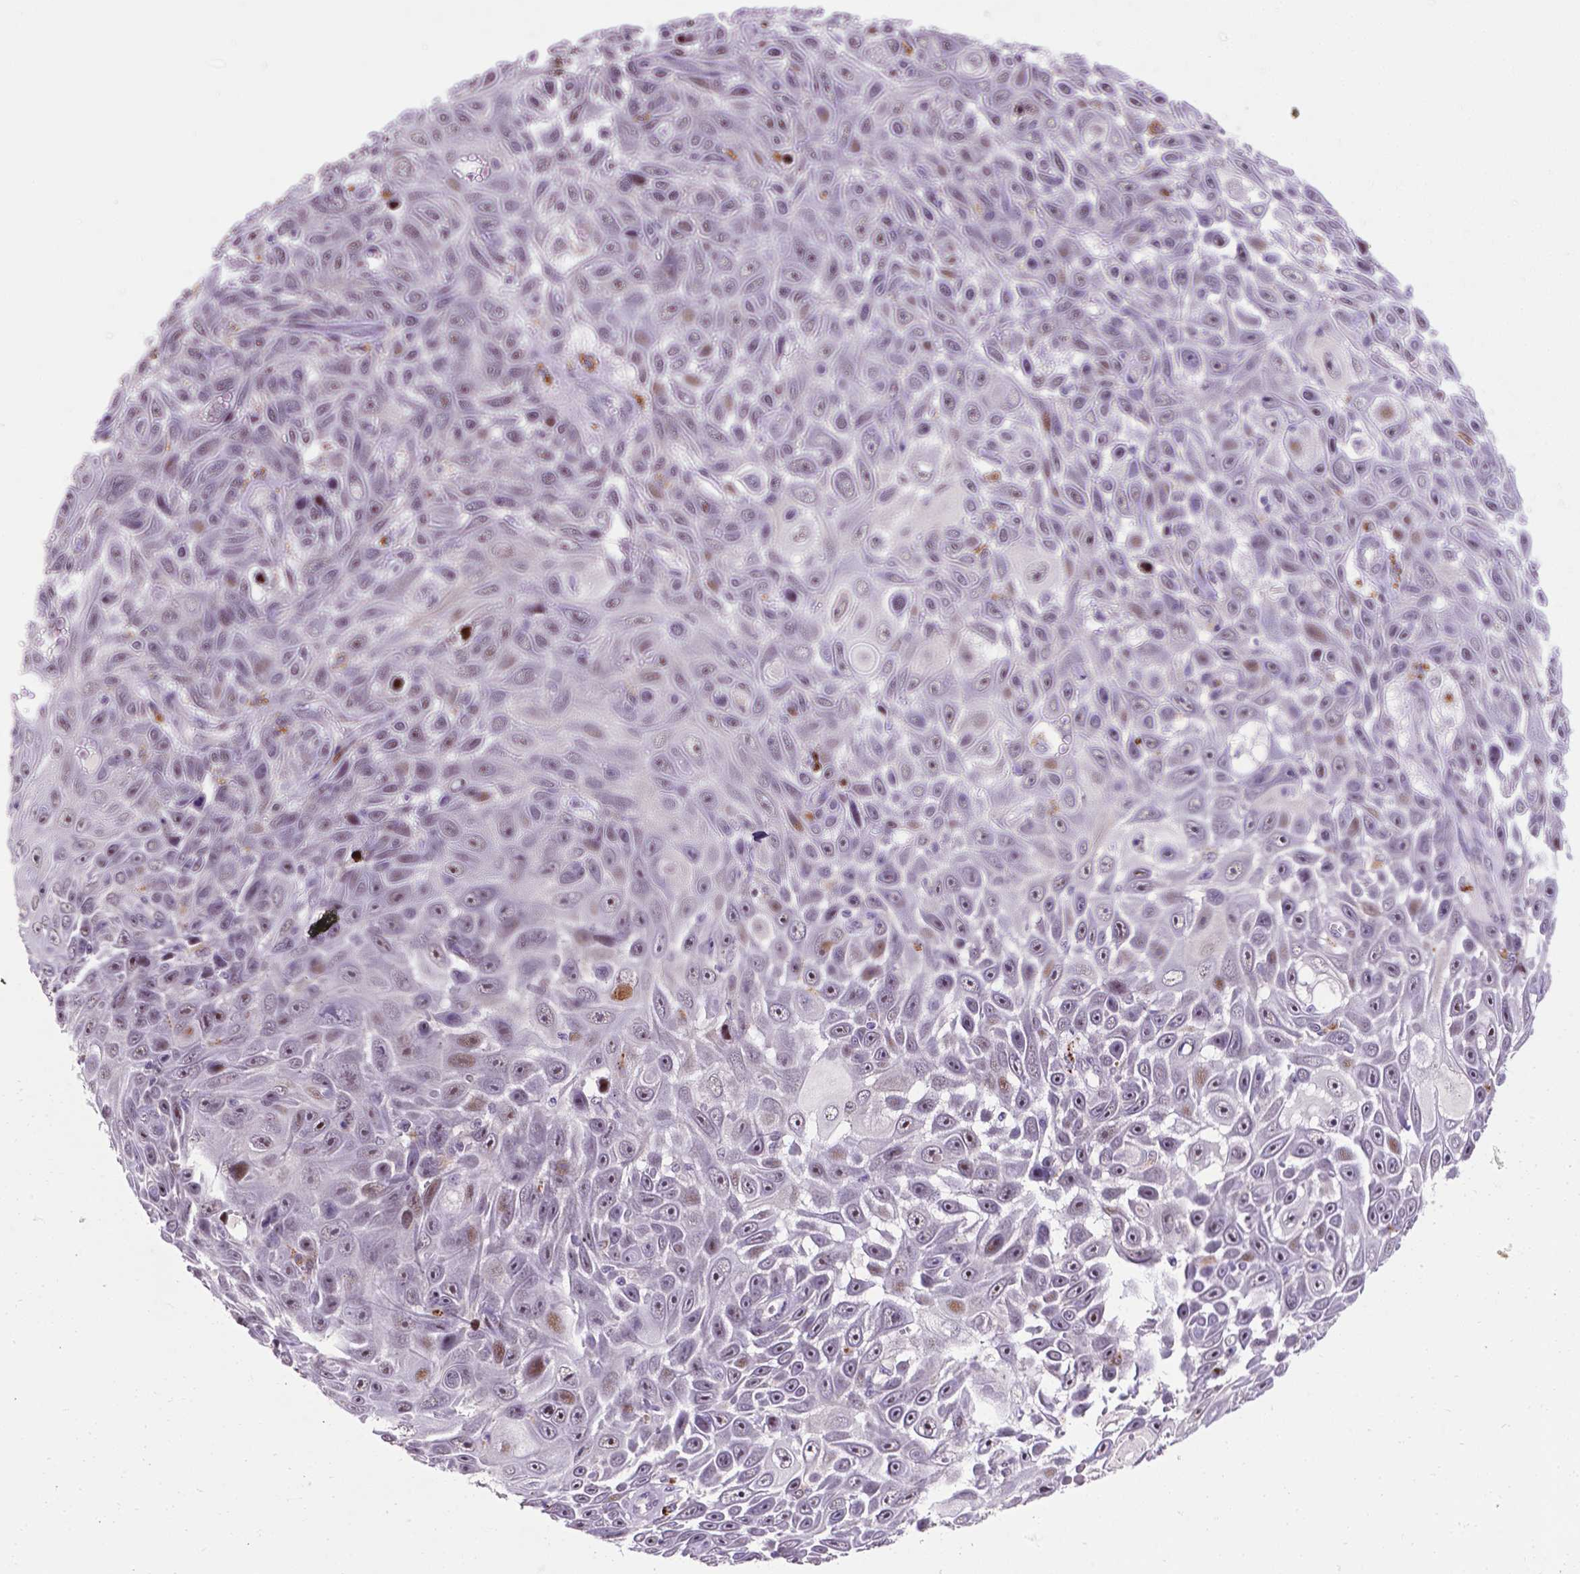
{"staining": {"intensity": "weak", "quantity": "<25%", "location": "cytoplasmic/membranous"}, "tissue": "skin cancer", "cell_type": "Tumor cells", "image_type": "cancer", "snomed": [{"axis": "morphology", "description": "Squamous cell carcinoma, NOS"}, {"axis": "topography", "description": "Skin"}], "caption": "Tumor cells show no significant staining in skin cancer (squamous cell carcinoma). (DAB immunohistochemistry visualized using brightfield microscopy, high magnification).", "gene": "SMAD3", "patient": {"sex": "male", "age": 82}}